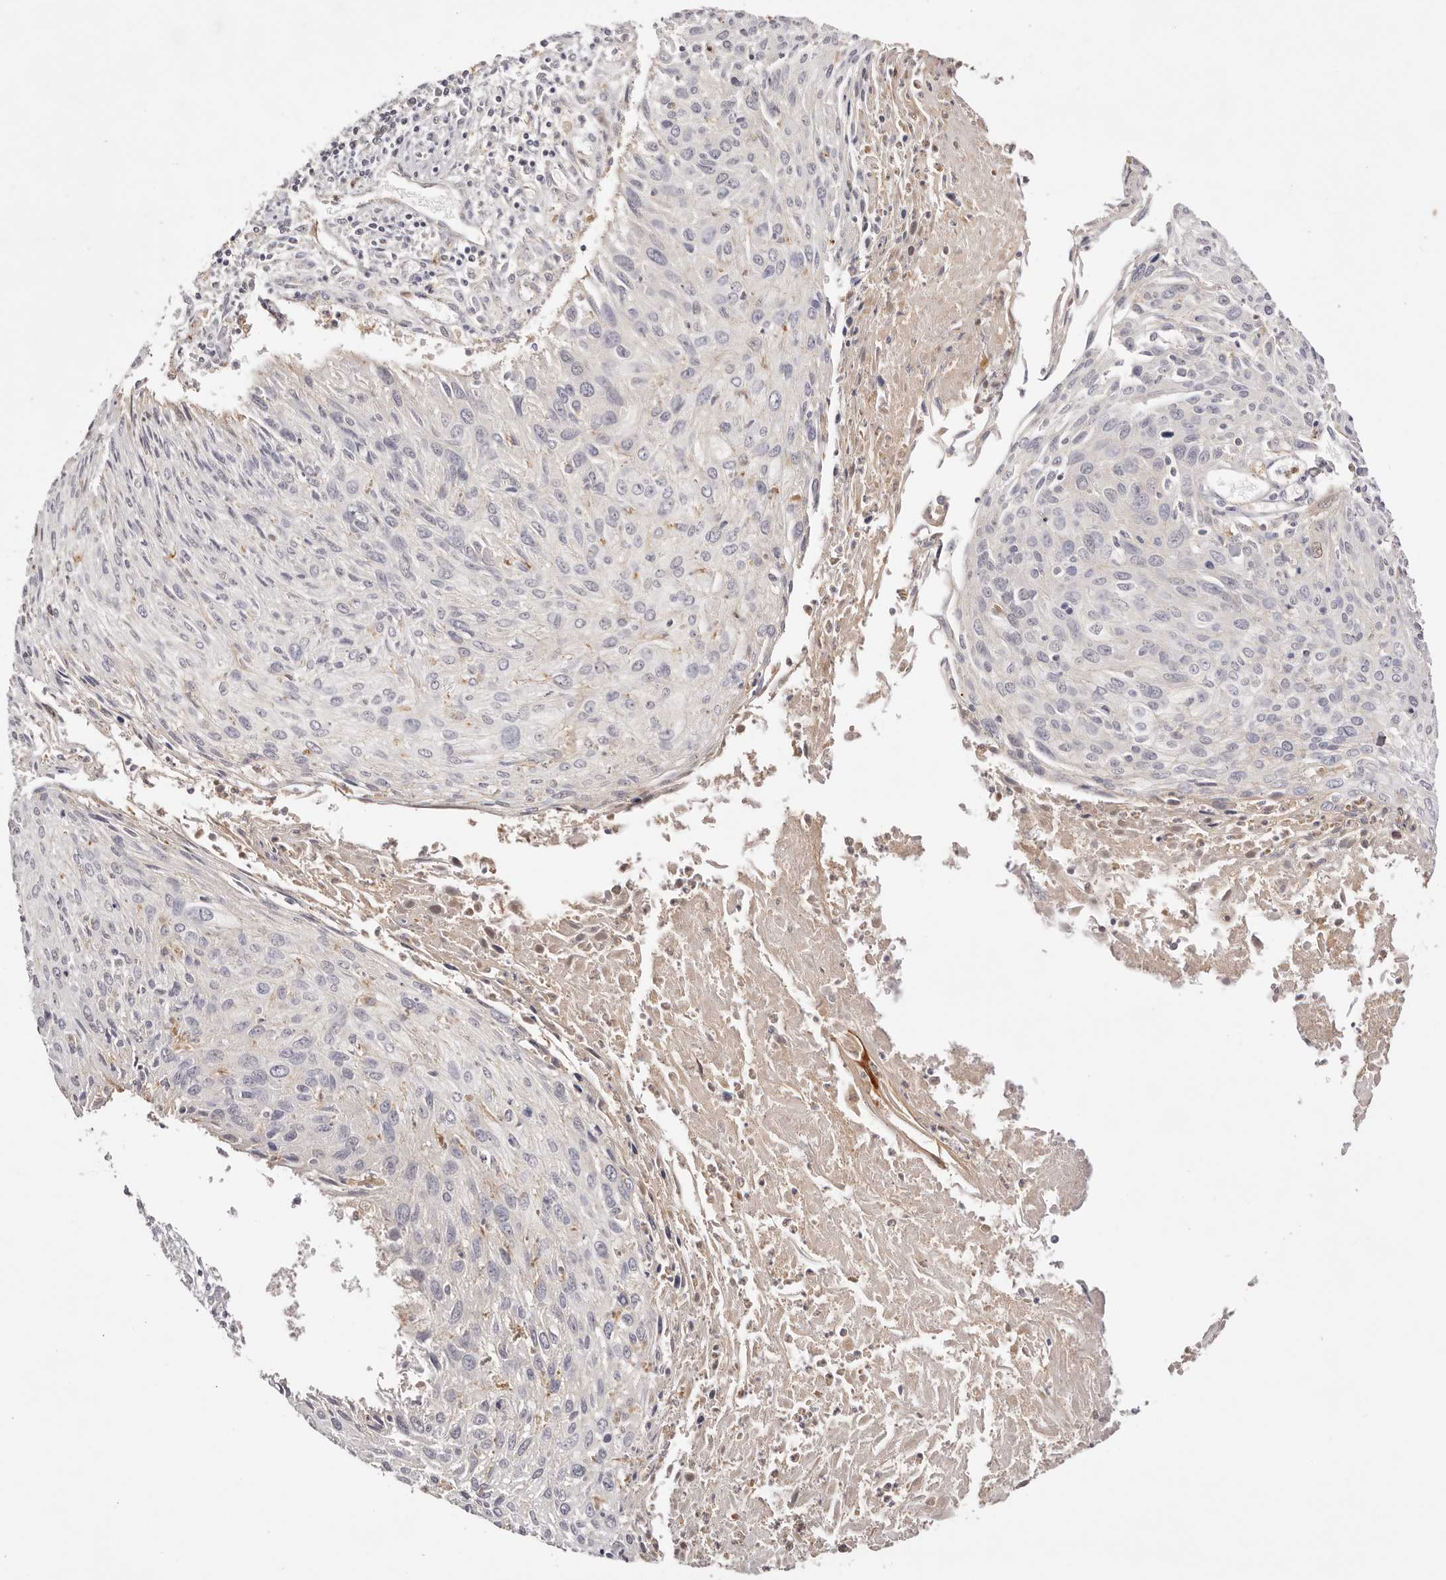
{"staining": {"intensity": "negative", "quantity": "none", "location": "none"}, "tissue": "cervical cancer", "cell_type": "Tumor cells", "image_type": "cancer", "snomed": [{"axis": "morphology", "description": "Squamous cell carcinoma, NOS"}, {"axis": "topography", "description": "Cervix"}], "caption": "A histopathology image of human squamous cell carcinoma (cervical) is negative for staining in tumor cells. Nuclei are stained in blue.", "gene": "SLC35B2", "patient": {"sex": "female", "age": 51}}